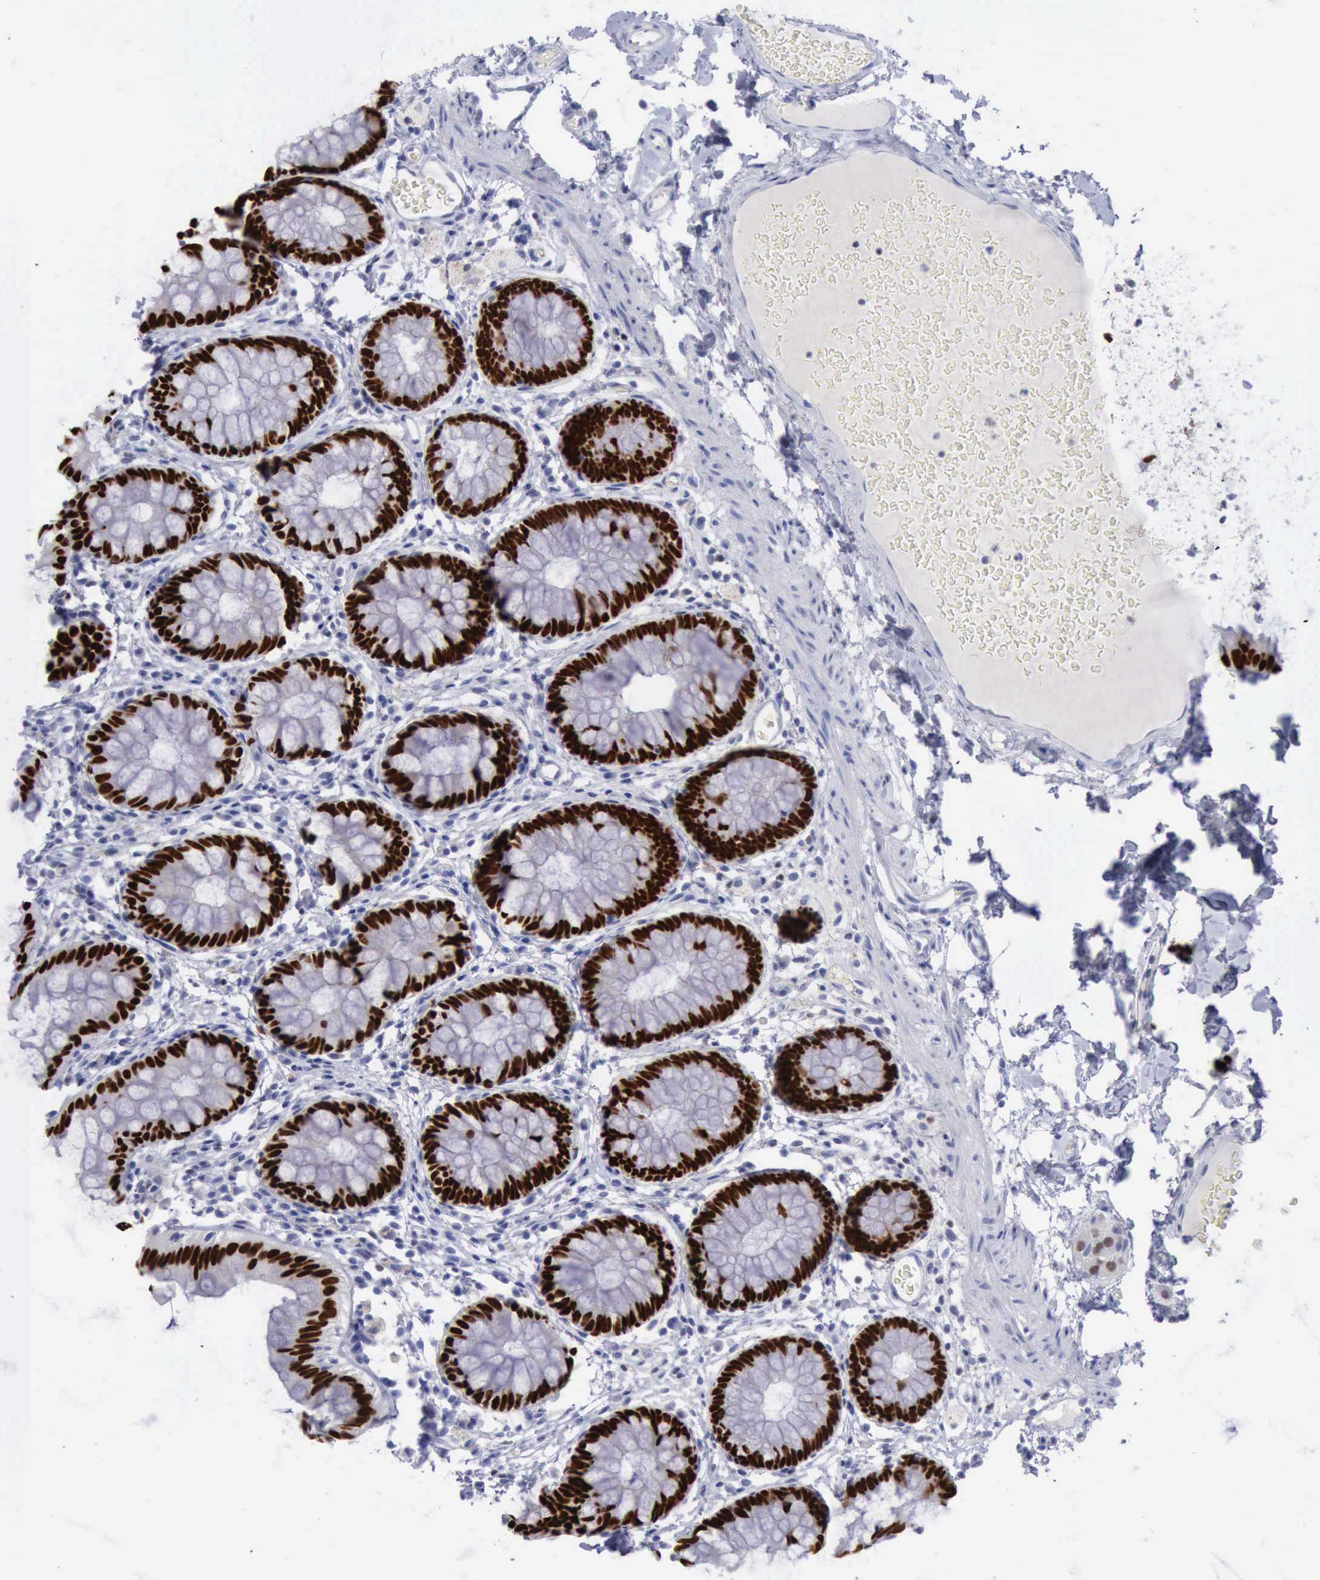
{"staining": {"intensity": "negative", "quantity": "none", "location": "none"}, "tissue": "colon", "cell_type": "Endothelial cells", "image_type": "normal", "snomed": [{"axis": "morphology", "description": "Normal tissue, NOS"}, {"axis": "topography", "description": "Smooth muscle"}, {"axis": "topography", "description": "Colon"}], "caption": "The immunohistochemistry (IHC) photomicrograph has no significant staining in endothelial cells of colon. (IHC, brightfield microscopy, high magnification).", "gene": "SATB2", "patient": {"sex": "male", "age": 67}}